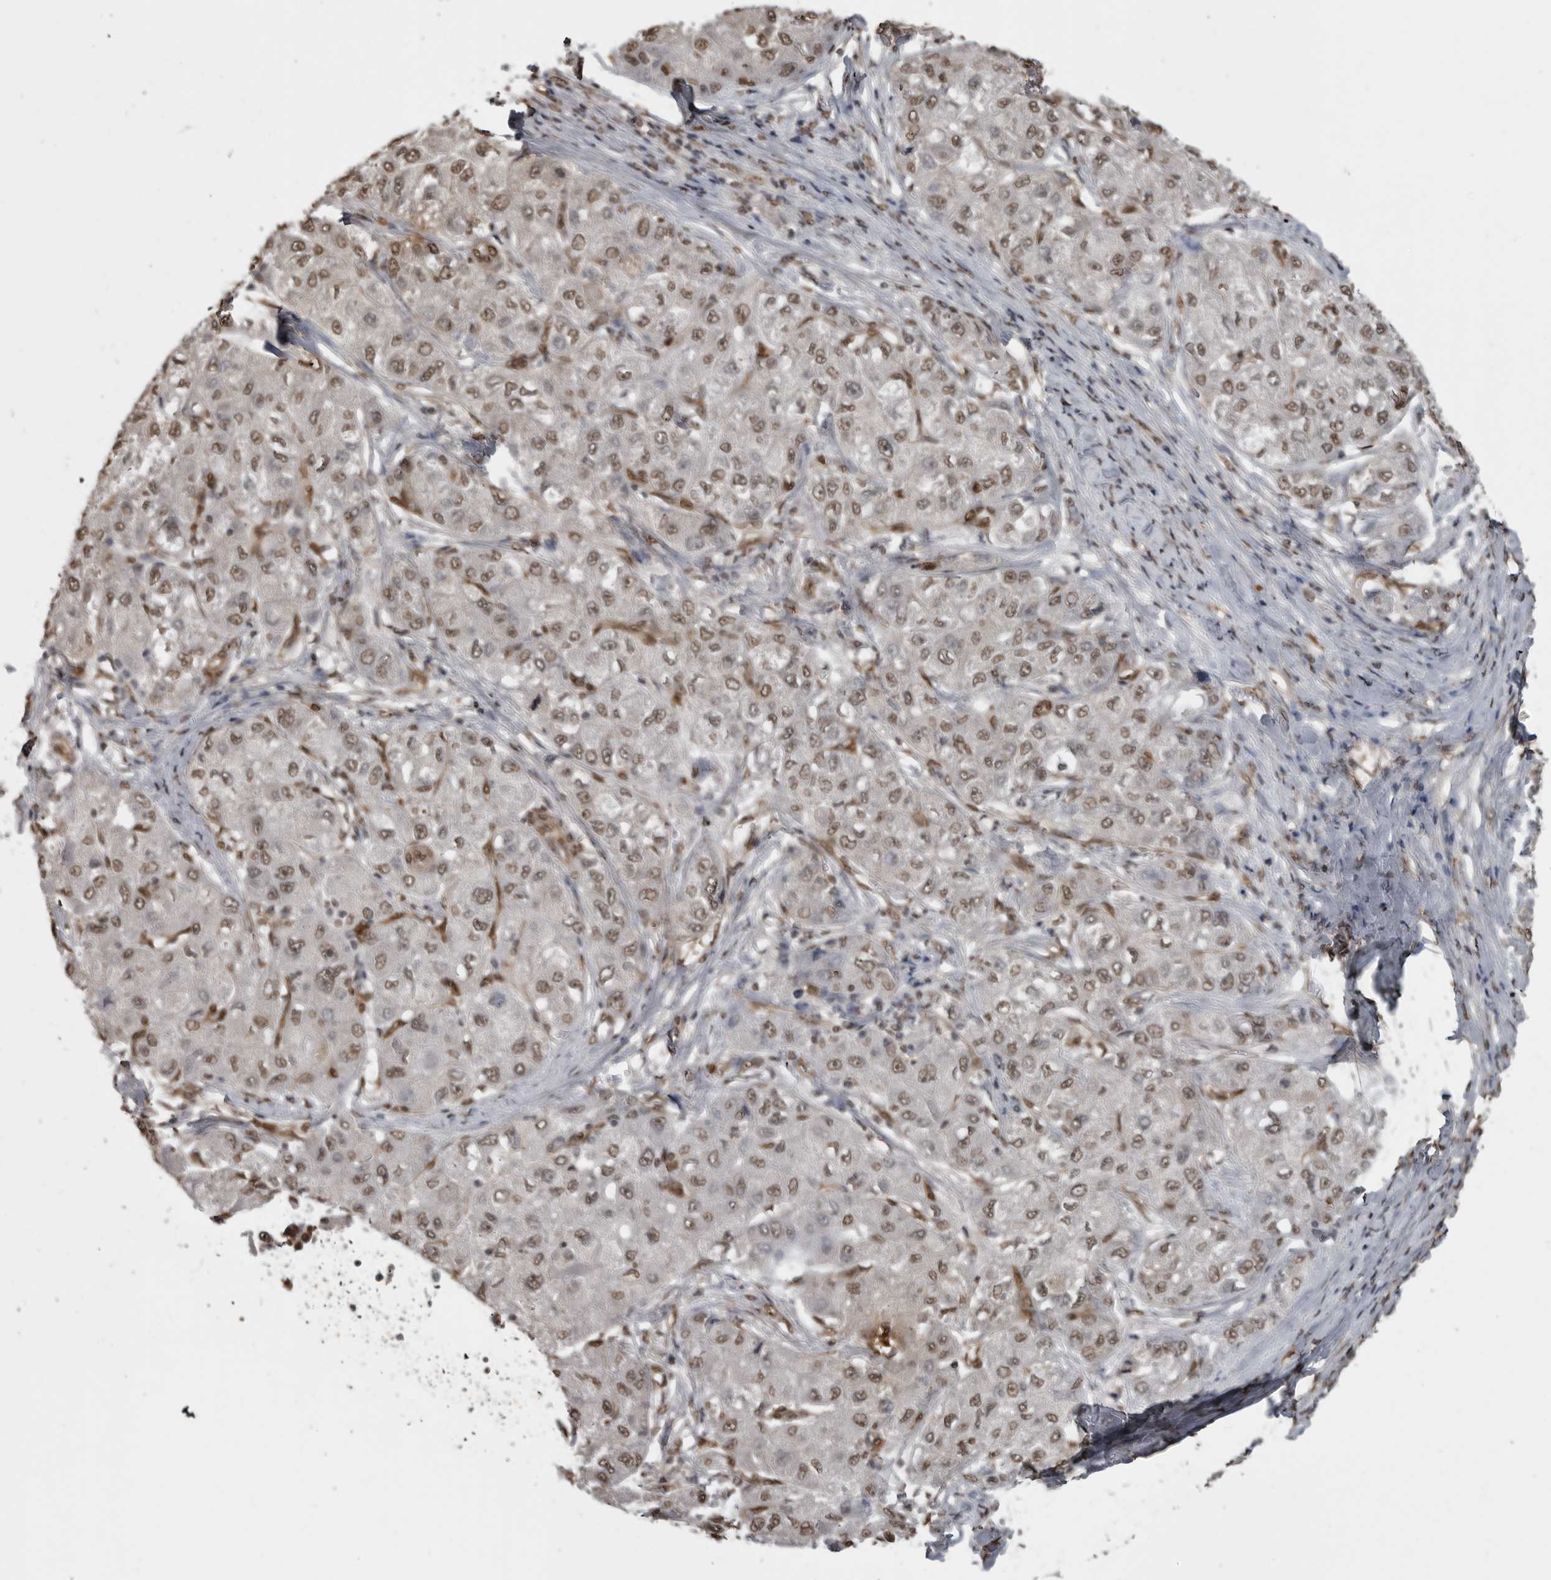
{"staining": {"intensity": "moderate", "quantity": ">75%", "location": "nuclear"}, "tissue": "liver cancer", "cell_type": "Tumor cells", "image_type": "cancer", "snomed": [{"axis": "morphology", "description": "Carcinoma, Hepatocellular, NOS"}, {"axis": "topography", "description": "Liver"}], "caption": "IHC of liver cancer shows medium levels of moderate nuclear staining in about >75% of tumor cells.", "gene": "SMAD2", "patient": {"sex": "male", "age": 80}}